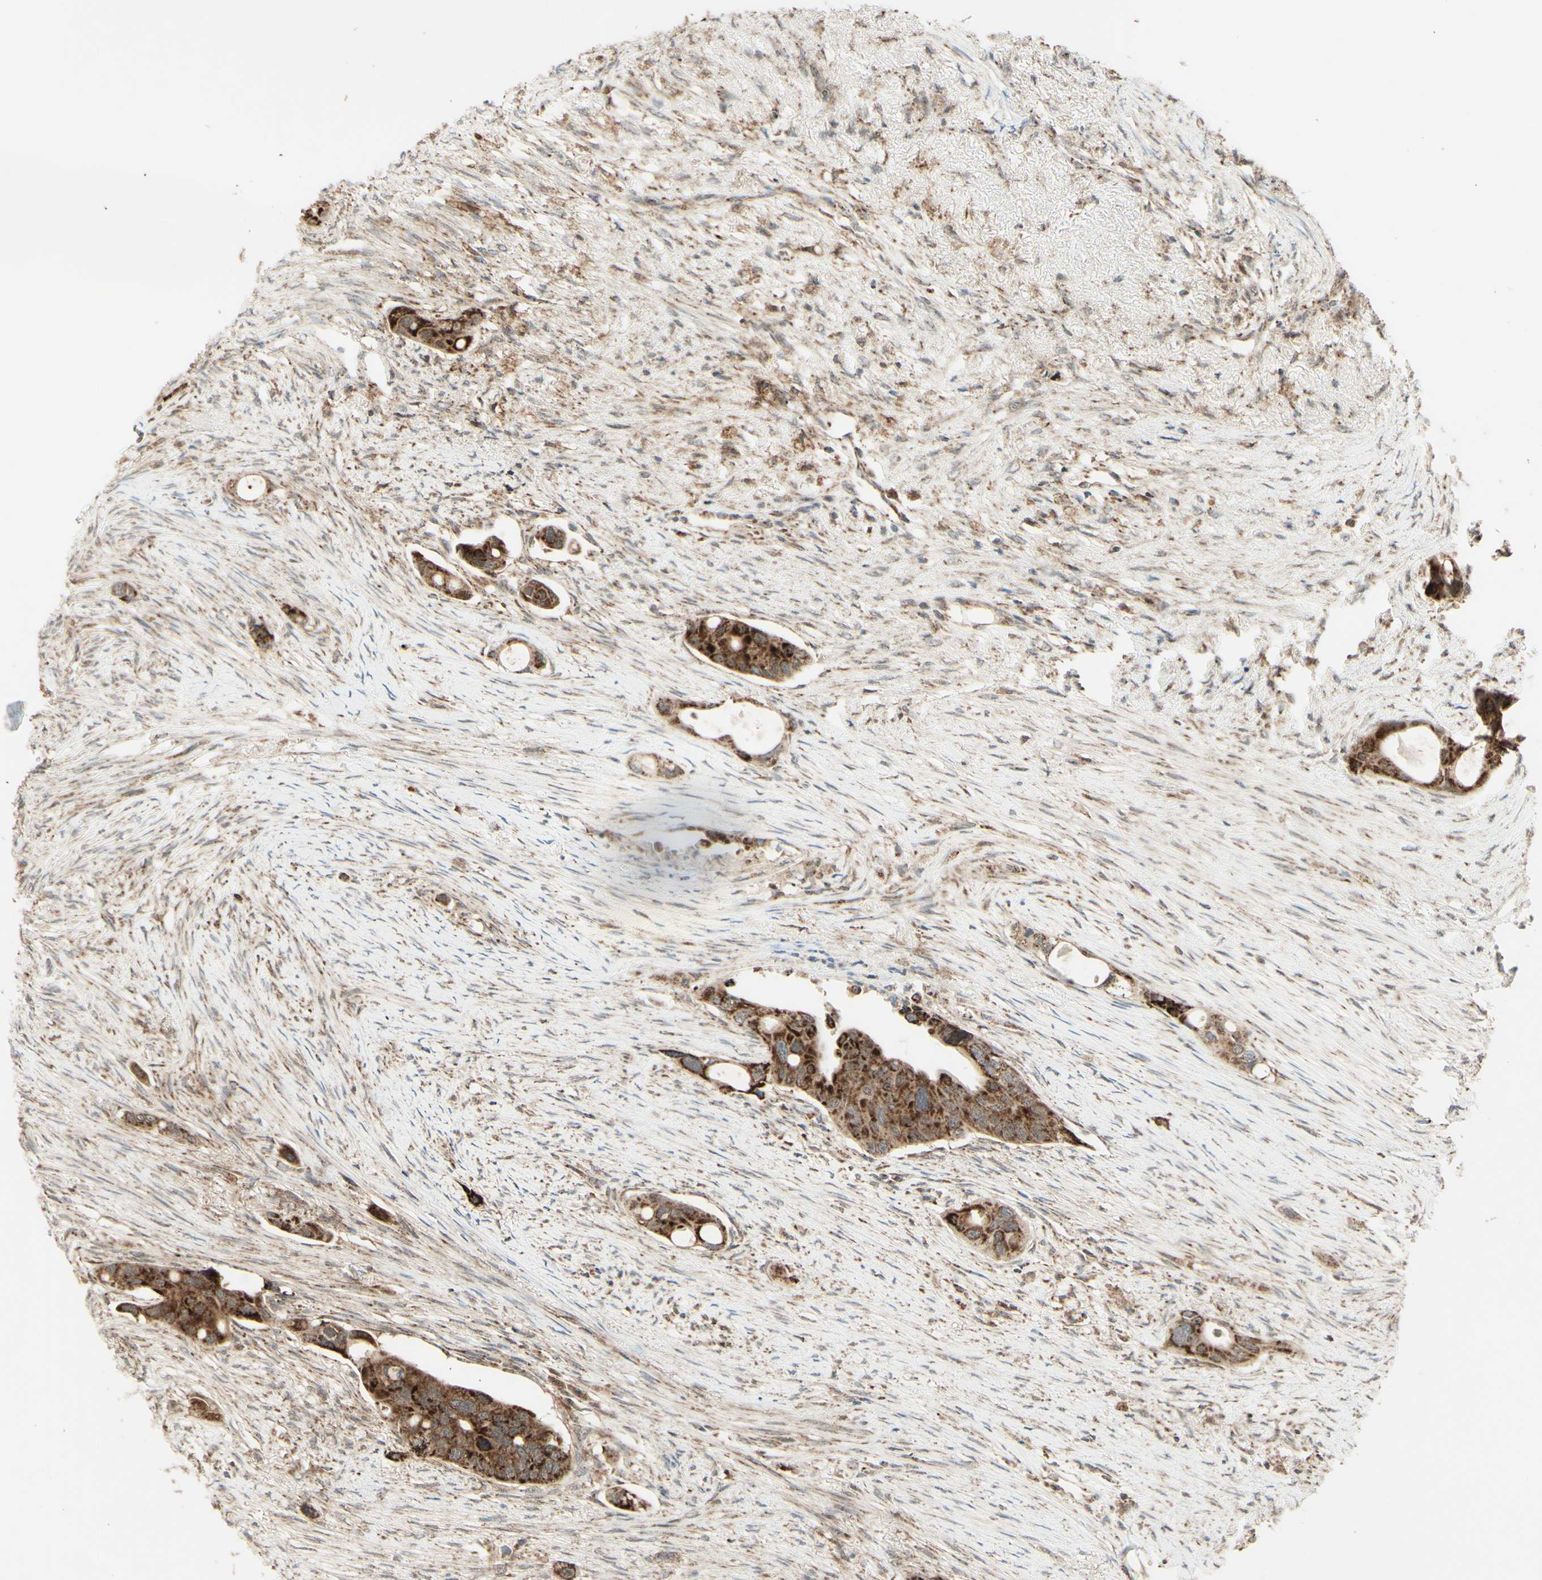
{"staining": {"intensity": "strong", "quantity": ">75%", "location": "cytoplasmic/membranous"}, "tissue": "colorectal cancer", "cell_type": "Tumor cells", "image_type": "cancer", "snomed": [{"axis": "morphology", "description": "Adenocarcinoma, NOS"}, {"axis": "topography", "description": "Colon"}], "caption": "Tumor cells reveal strong cytoplasmic/membranous positivity in approximately >75% of cells in colorectal cancer (adenocarcinoma). Nuclei are stained in blue.", "gene": "DHRS3", "patient": {"sex": "female", "age": 57}}